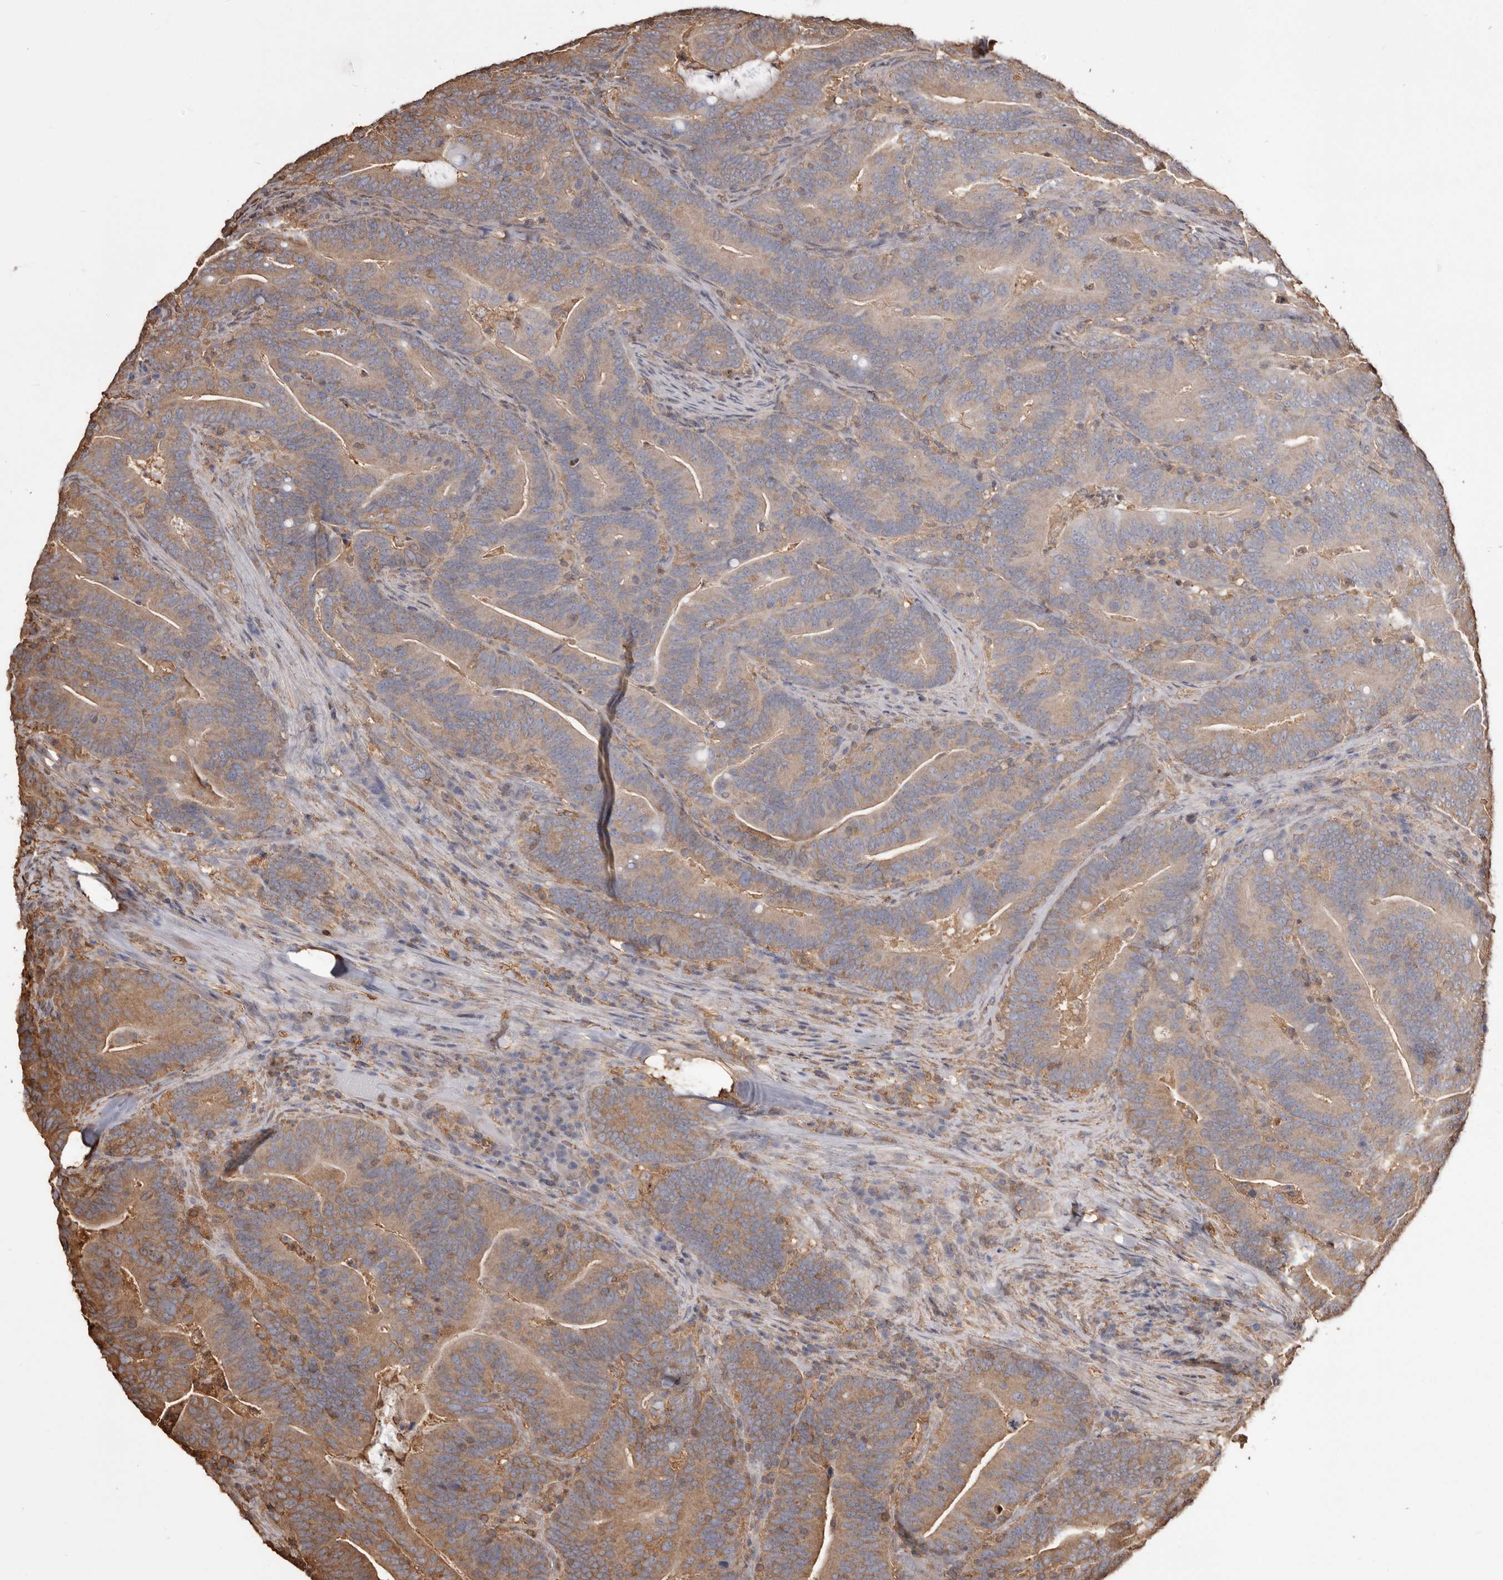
{"staining": {"intensity": "moderate", "quantity": ">75%", "location": "cytoplasmic/membranous"}, "tissue": "colorectal cancer", "cell_type": "Tumor cells", "image_type": "cancer", "snomed": [{"axis": "morphology", "description": "Adenocarcinoma, NOS"}, {"axis": "topography", "description": "Colon"}], "caption": "Human colorectal cancer stained for a protein (brown) demonstrates moderate cytoplasmic/membranous positive expression in about >75% of tumor cells.", "gene": "PKM", "patient": {"sex": "female", "age": 66}}